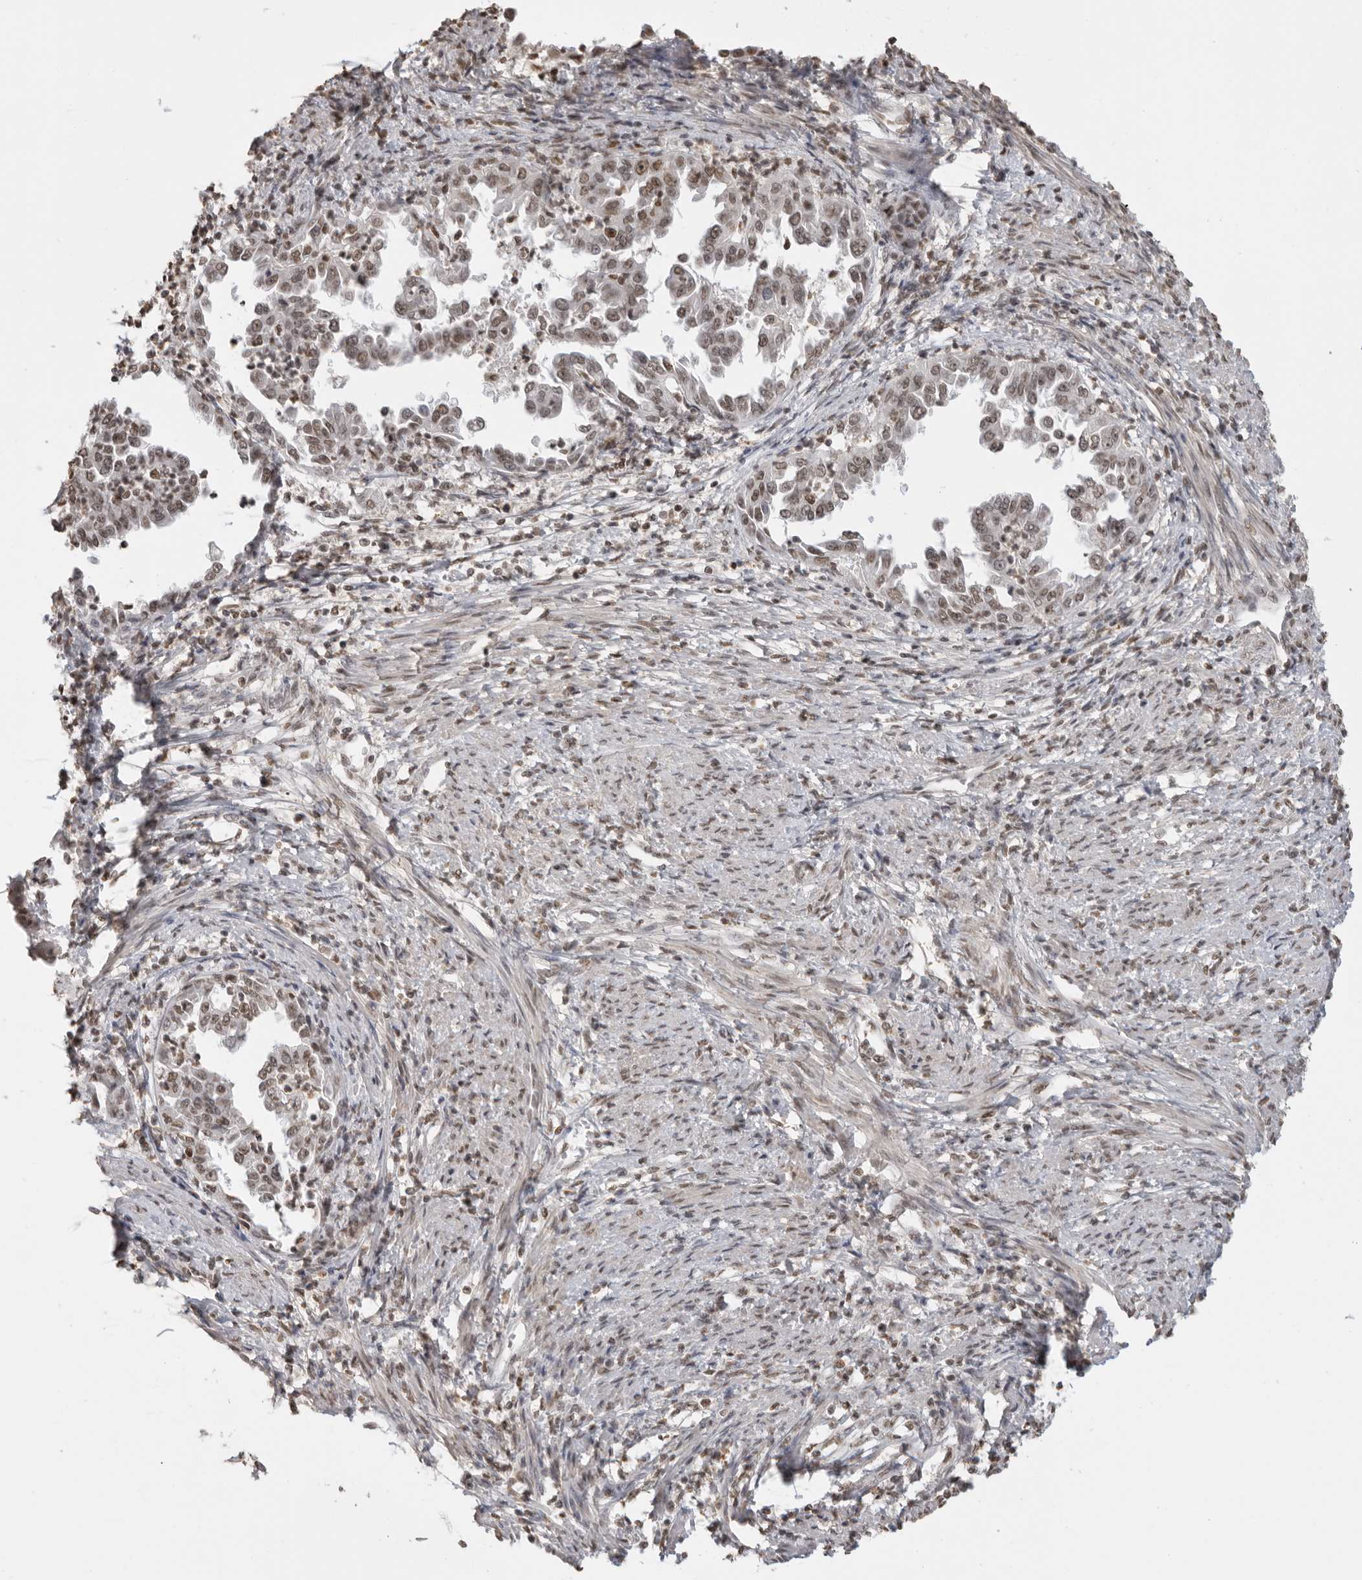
{"staining": {"intensity": "weak", "quantity": ">75%", "location": "nuclear"}, "tissue": "endometrial cancer", "cell_type": "Tumor cells", "image_type": "cancer", "snomed": [{"axis": "morphology", "description": "Adenocarcinoma, NOS"}, {"axis": "topography", "description": "Endometrium"}], "caption": "The micrograph reveals a brown stain indicating the presence of a protein in the nuclear of tumor cells in endometrial adenocarcinoma.", "gene": "RPA2", "patient": {"sex": "female", "age": 85}}